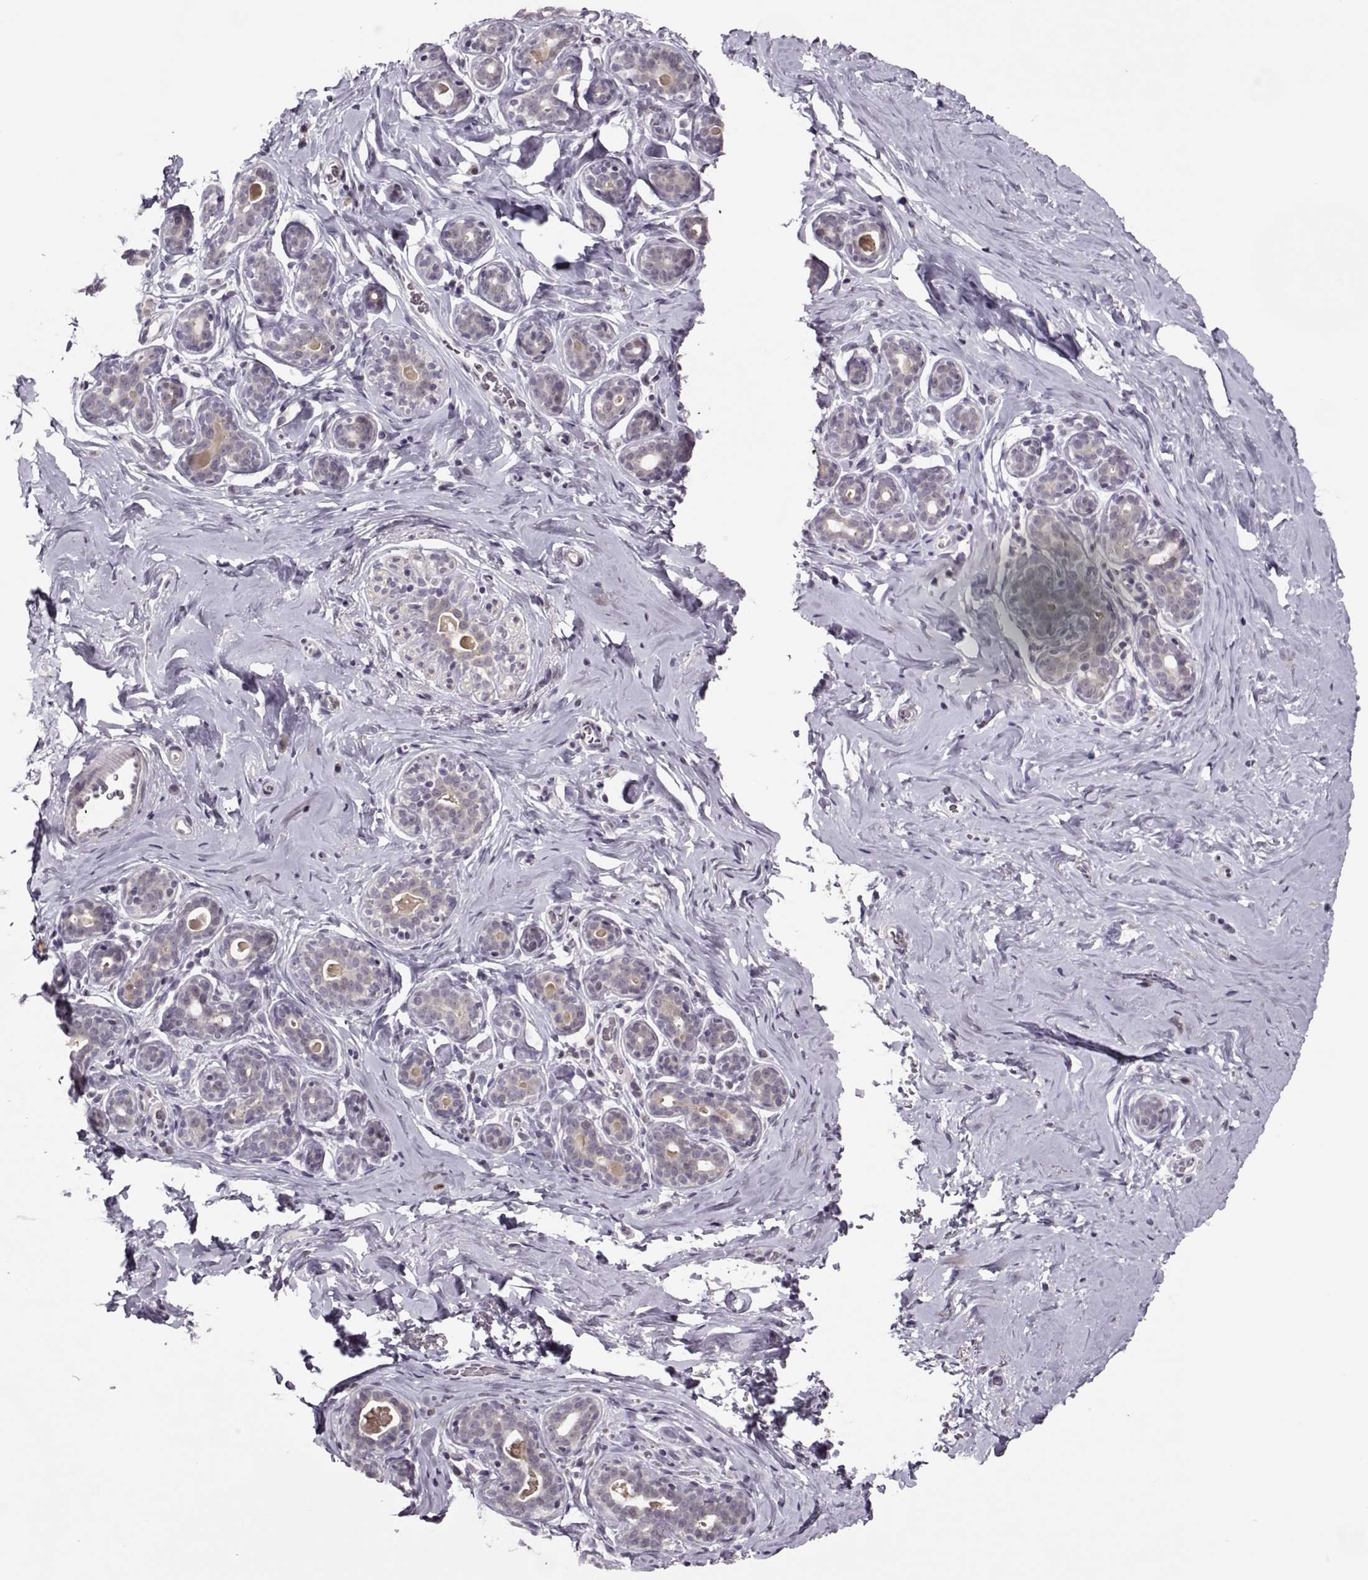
{"staining": {"intensity": "negative", "quantity": "none", "location": "none"}, "tissue": "breast", "cell_type": "Adipocytes", "image_type": "normal", "snomed": [{"axis": "morphology", "description": "Normal tissue, NOS"}, {"axis": "topography", "description": "Skin"}, {"axis": "topography", "description": "Breast"}], "caption": "Image shows no protein positivity in adipocytes of benign breast.", "gene": "LIN28A", "patient": {"sex": "female", "age": 43}}